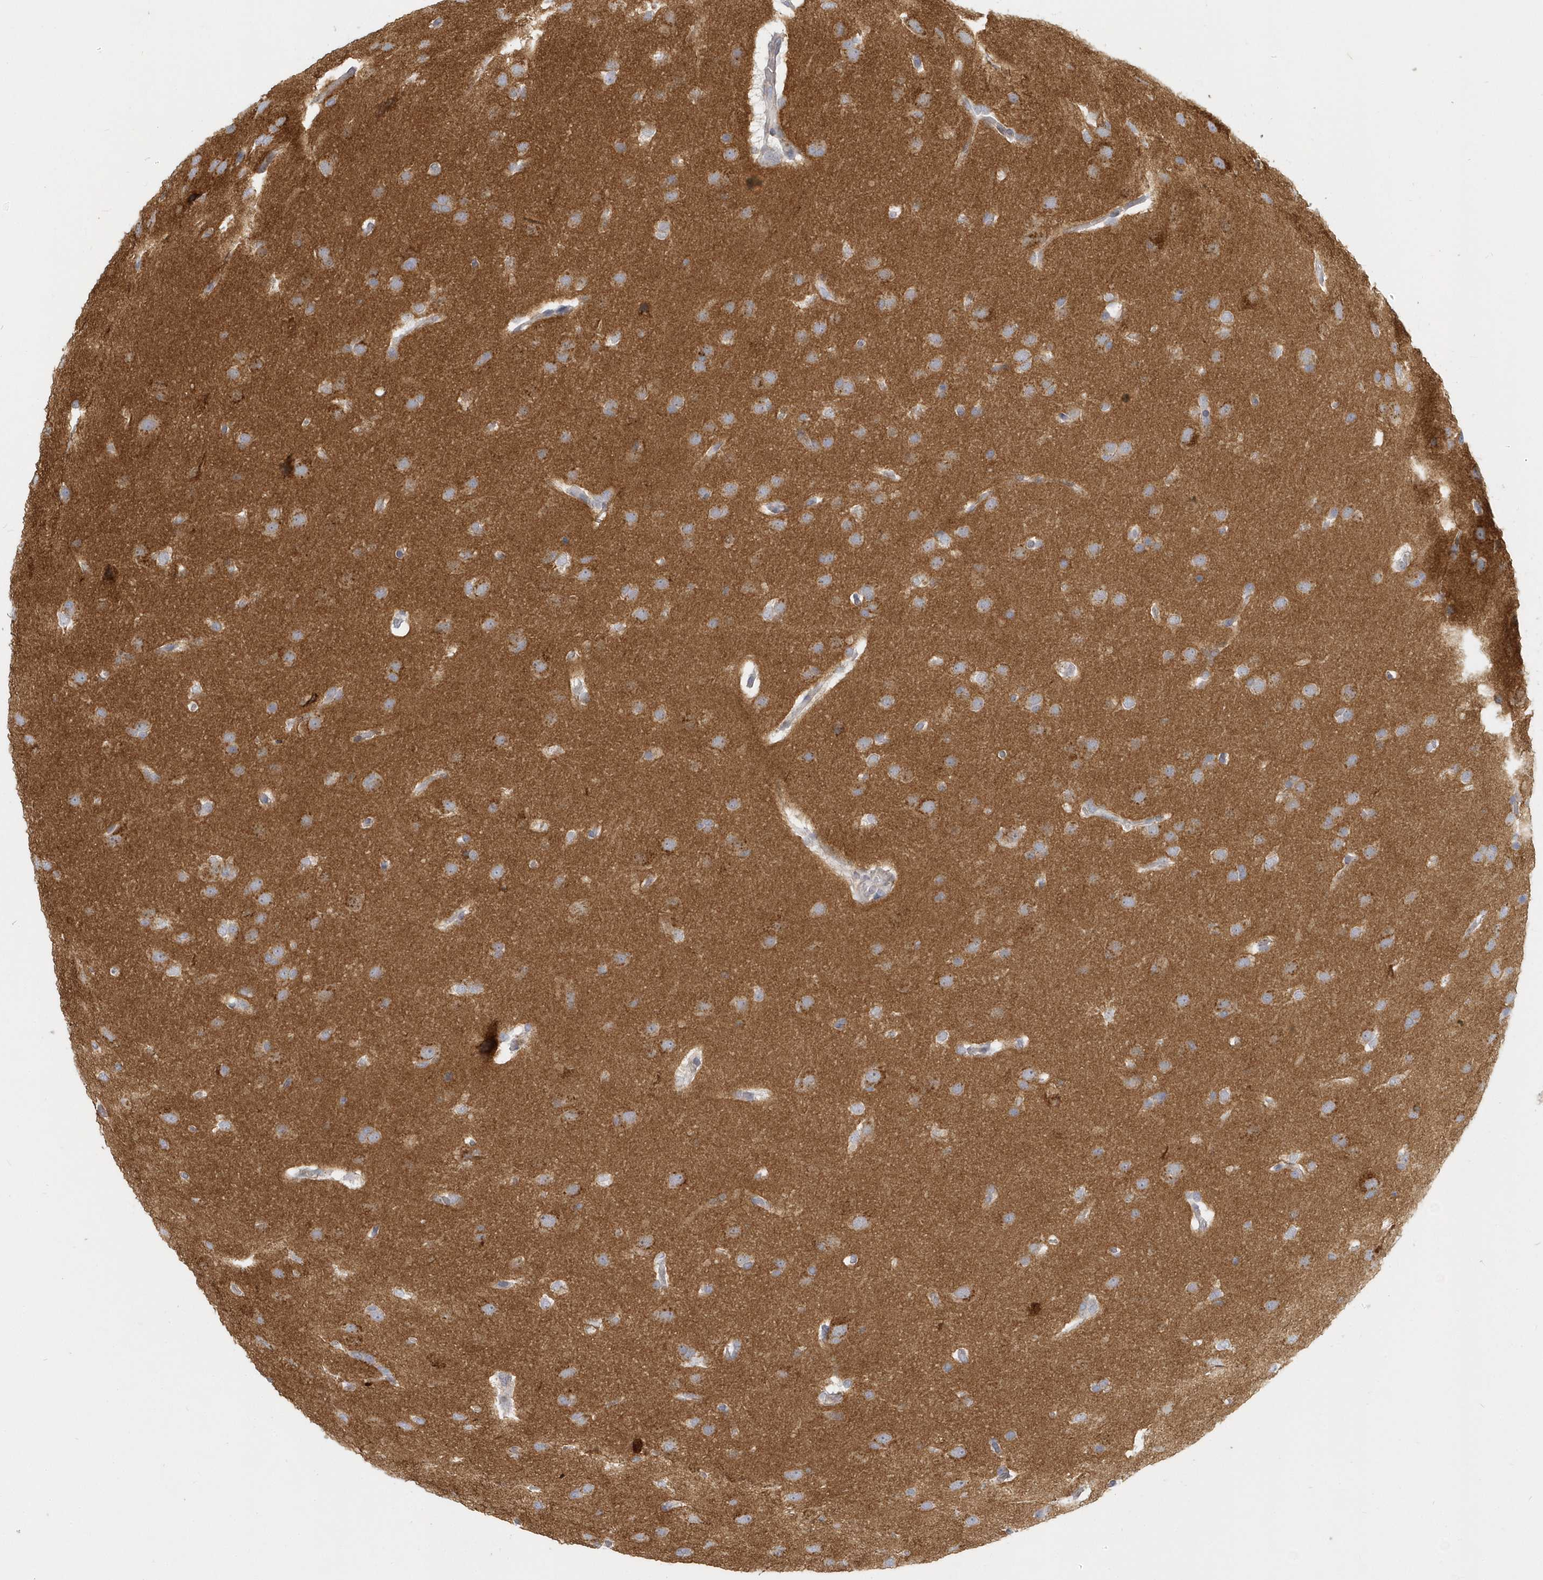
{"staining": {"intensity": "moderate", "quantity": "<25%", "location": "cytoplasmic/membranous"}, "tissue": "glioma", "cell_type": "Tumor cells", "image_type": "cancer", "snomed": [{"axis": "morphology", "description": "Glioma, malignant, Low grade"}, {"axis": "topography", "description": "Brain"}], "caption": "Immunohistochemistry (IHC) image of neoplastic tissue: human glioma stained using immunohistochemistry reveals low levels of moderate protein expression localized specifically in the cytoplasmic/membranous of tumor cells, appearing as a cytoplasmic/membranous brown color.", "gene": "NAPB", "patient": {"sex": "female", "age": 37}}